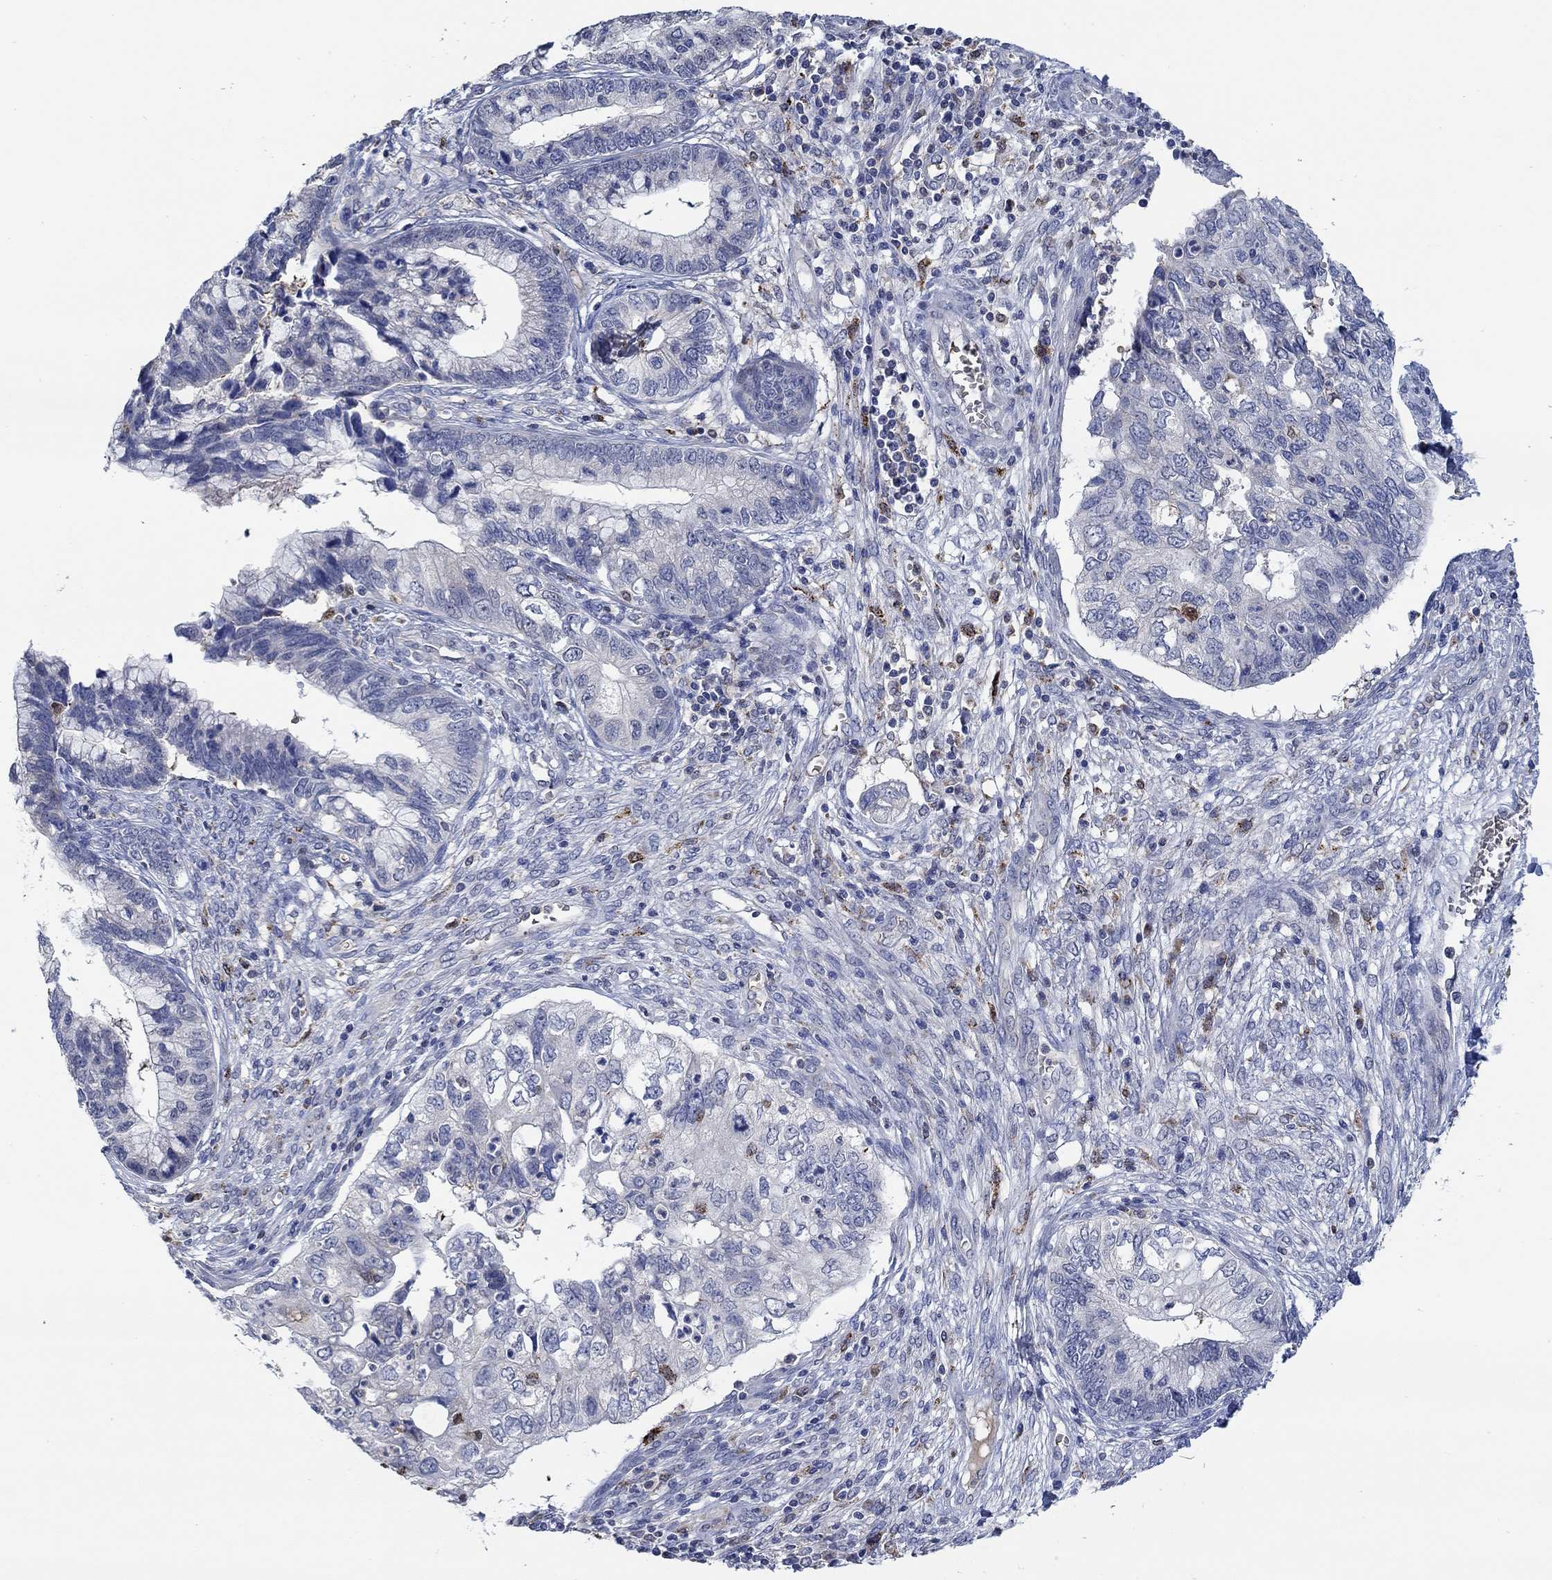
{"staining": {"intensity": "negative", "quantity": "none", "location": "none"}, "tissue": "cervical cancer", "cell_type": "Tumor cells", "image_type": "cancer", "snomed": [{"axis": "morphology", "description": "Adenocarcinoma, NOS"}, {"axis": "topography", "description": "Cervix"}], "caption": "Tumor cells show no significant staining in cervical adenocarcinoma.", "gene": "MPP1", "patient": {"sex": "female", "age": 44}}